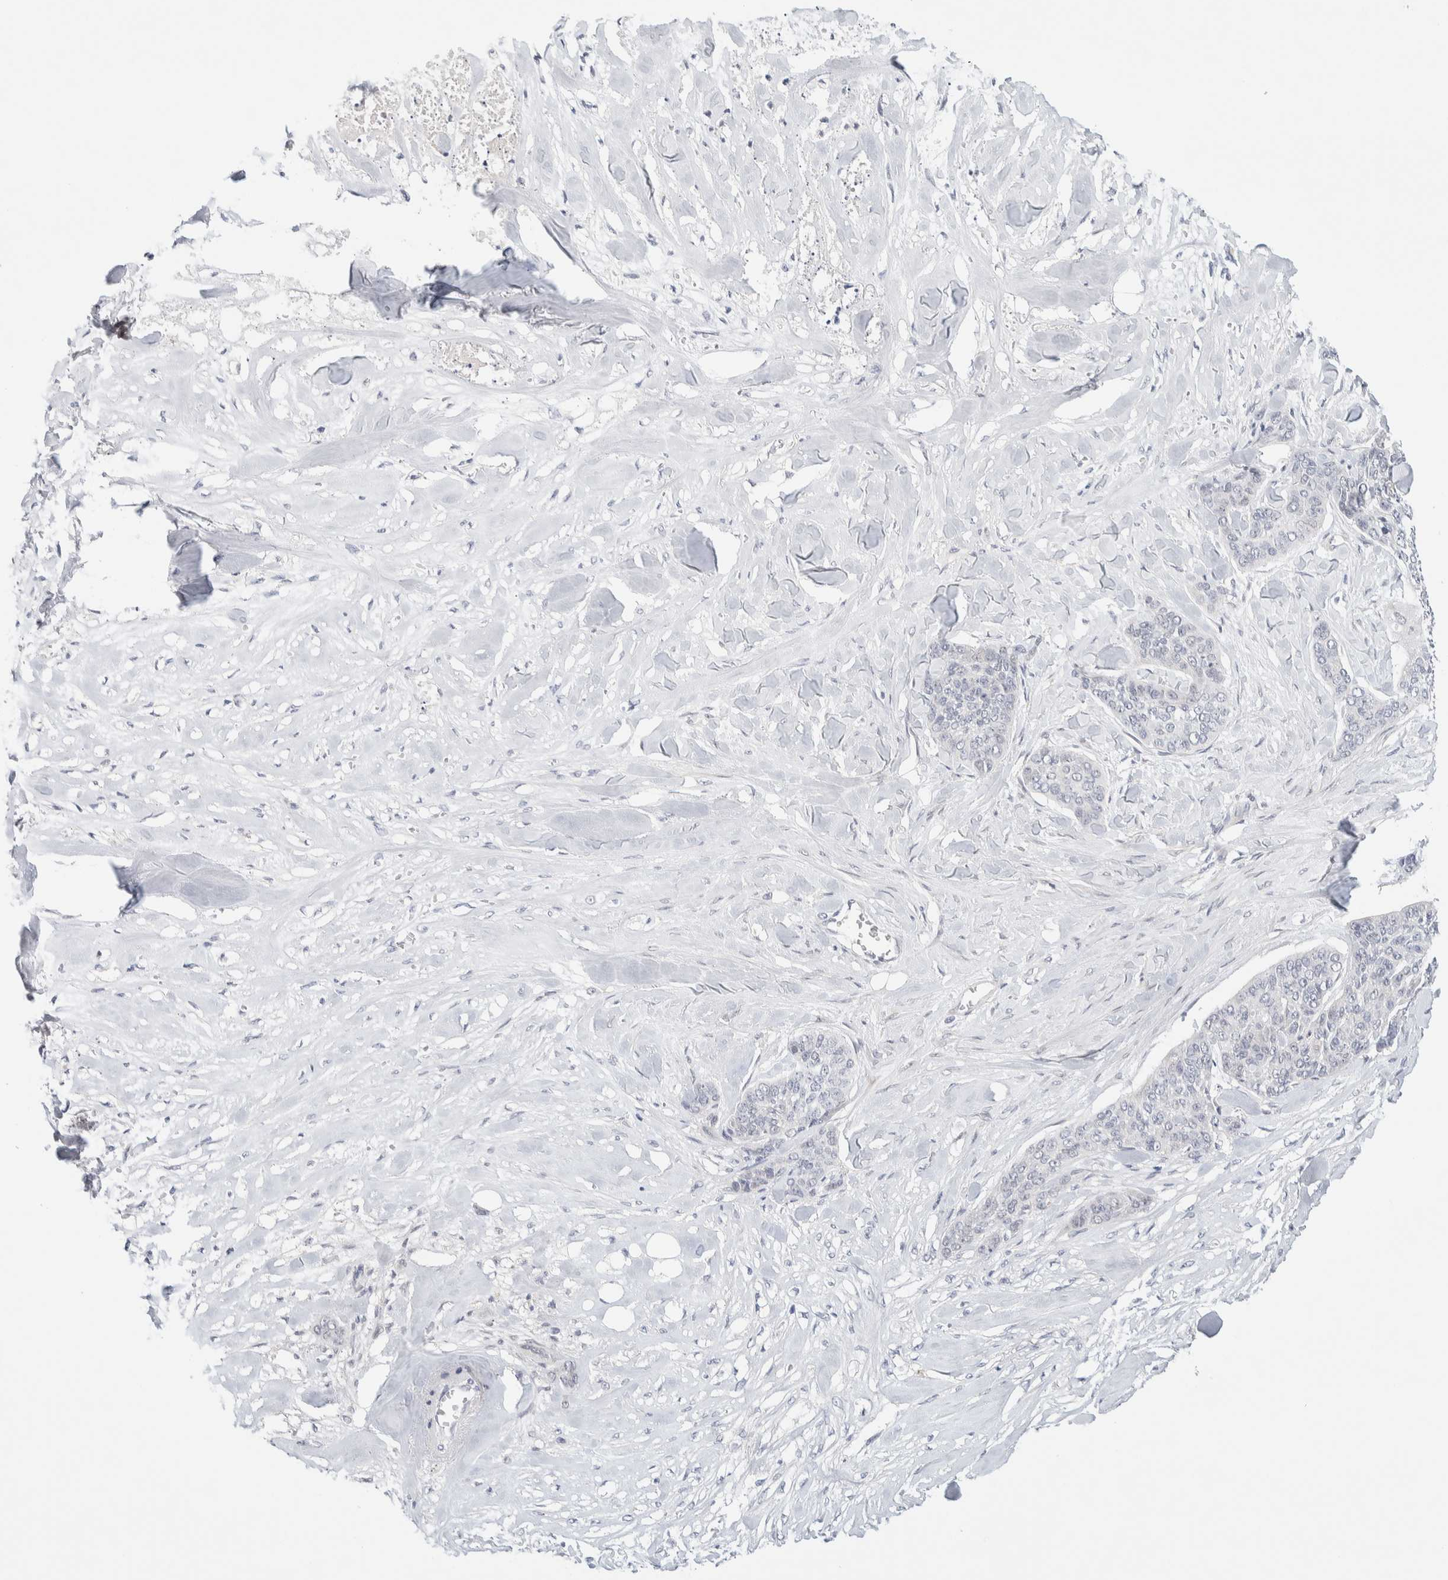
{"staining": {"intensity": "negative", "quantity": "none", "location": "none"}, "tissue": "skin cancer", "cell_type": "Tumor cells", "image_type": "cancer", "snomed": [{"axis": "morphology", "description": "Basal cell carcinoma"}, {"axis": "topography", "description": "Skin"}], "caption": "Immunohistochemistry (IHC) photomicrograph of human basal cell carcinoma (skin) stained for a protein (brown), which exhibits no positivity in tumor cells. (Stains: DAB (3,3'-diaminobenzidine) IHC with hematoxylin counter stain, Microscopy: brightfield microscopy at high magnification).", "gene": "DNAJB6", "patient": {"sex": "female", "age": 64}}